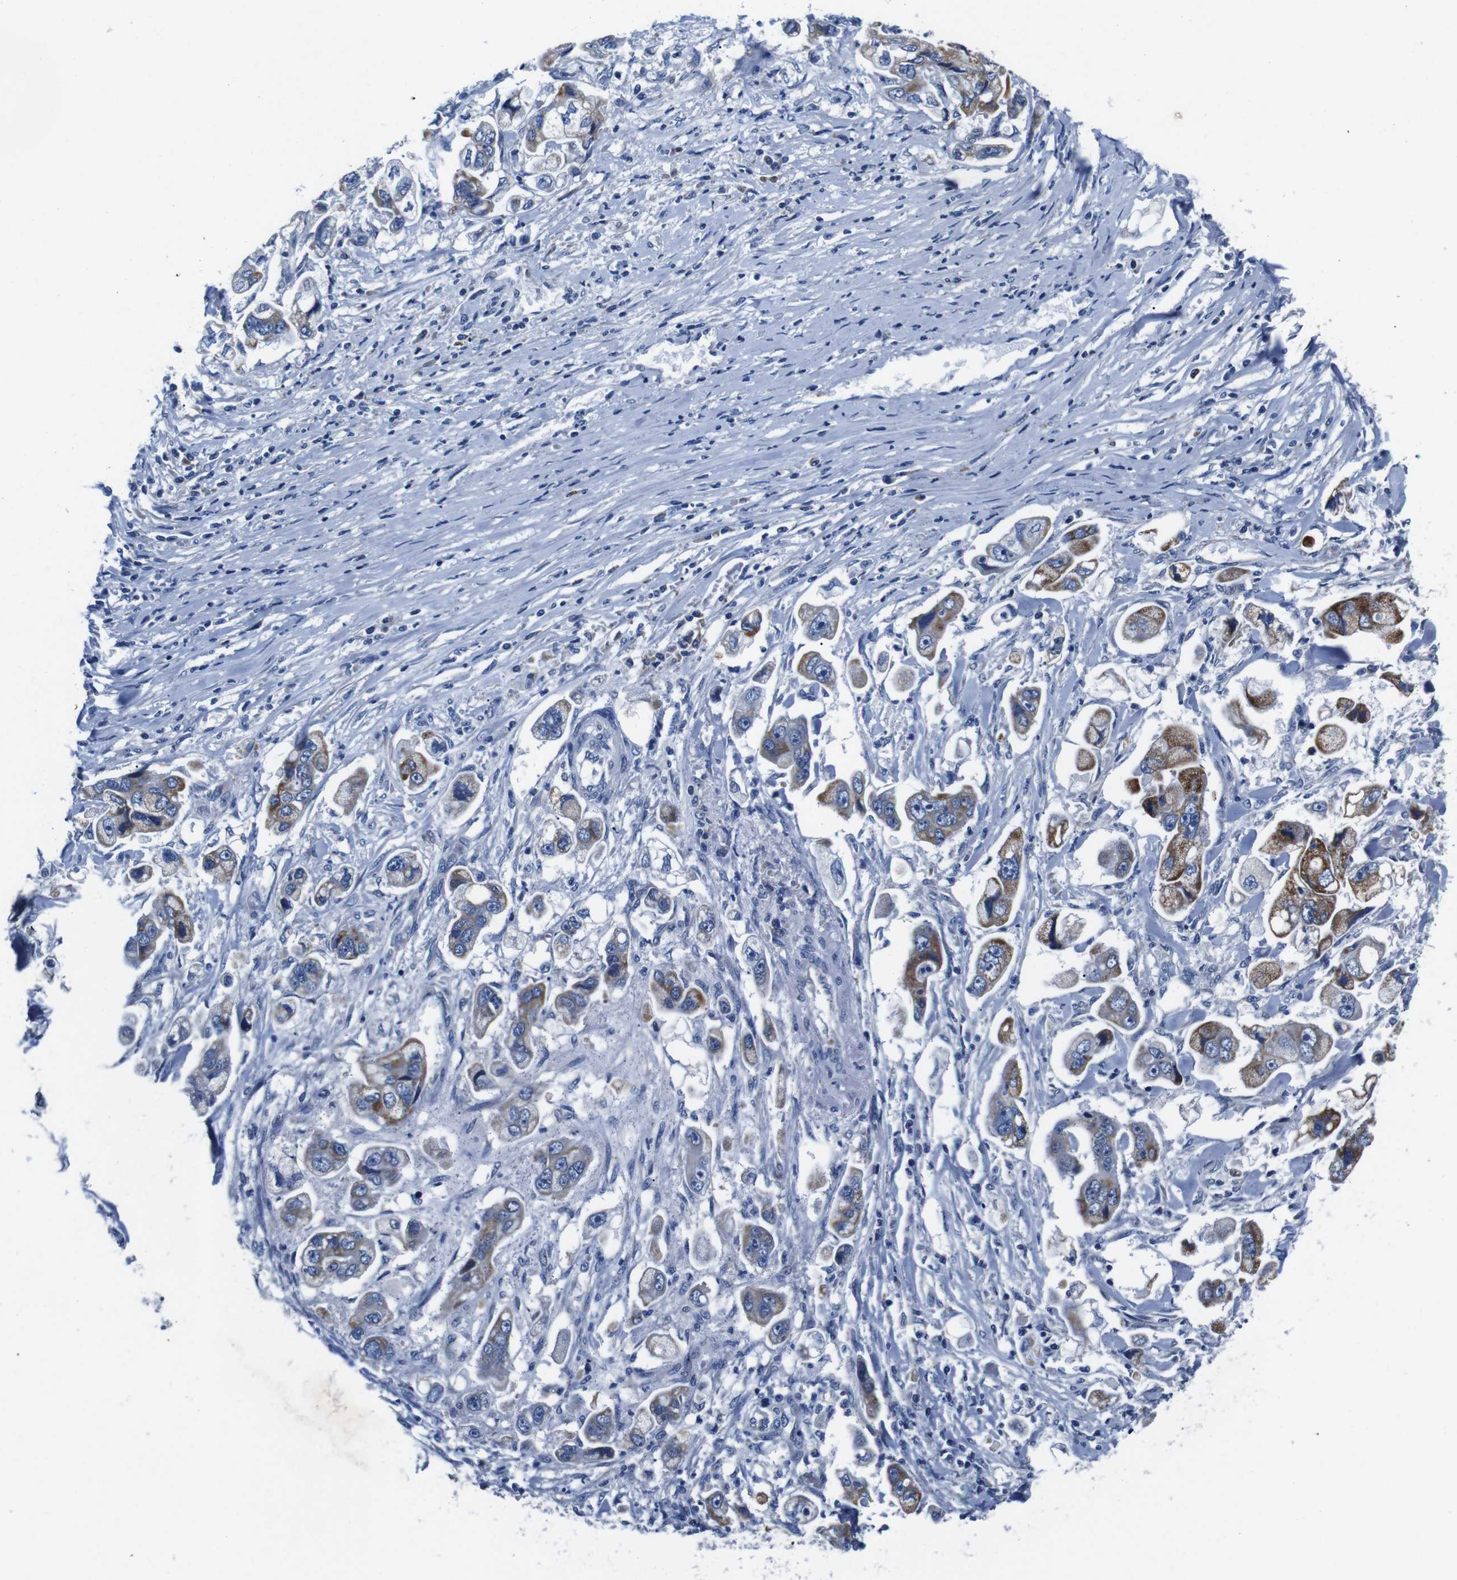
{"staining": {"intensity": "moderate", "quantity": ">75%", "location": "cytoplasmic/membranous"}, "tissue": "stomach cancer", "cell_type": "Tumor cells", "image_type": "cancer", "snomed": [{"axis": "morphology", "description": "Adenocarcinoma, NOS"}, {"axis": "topography", "description": "Stomach"}], "caption": "Immunohistochemistry (DAB) staining of stomach cancer shows moderate cytoplasmic/membranous protein staining in approximately >75% of tumor cells.", "gene": "SNX19", "patient": {"sex": "male", "age": 62}}